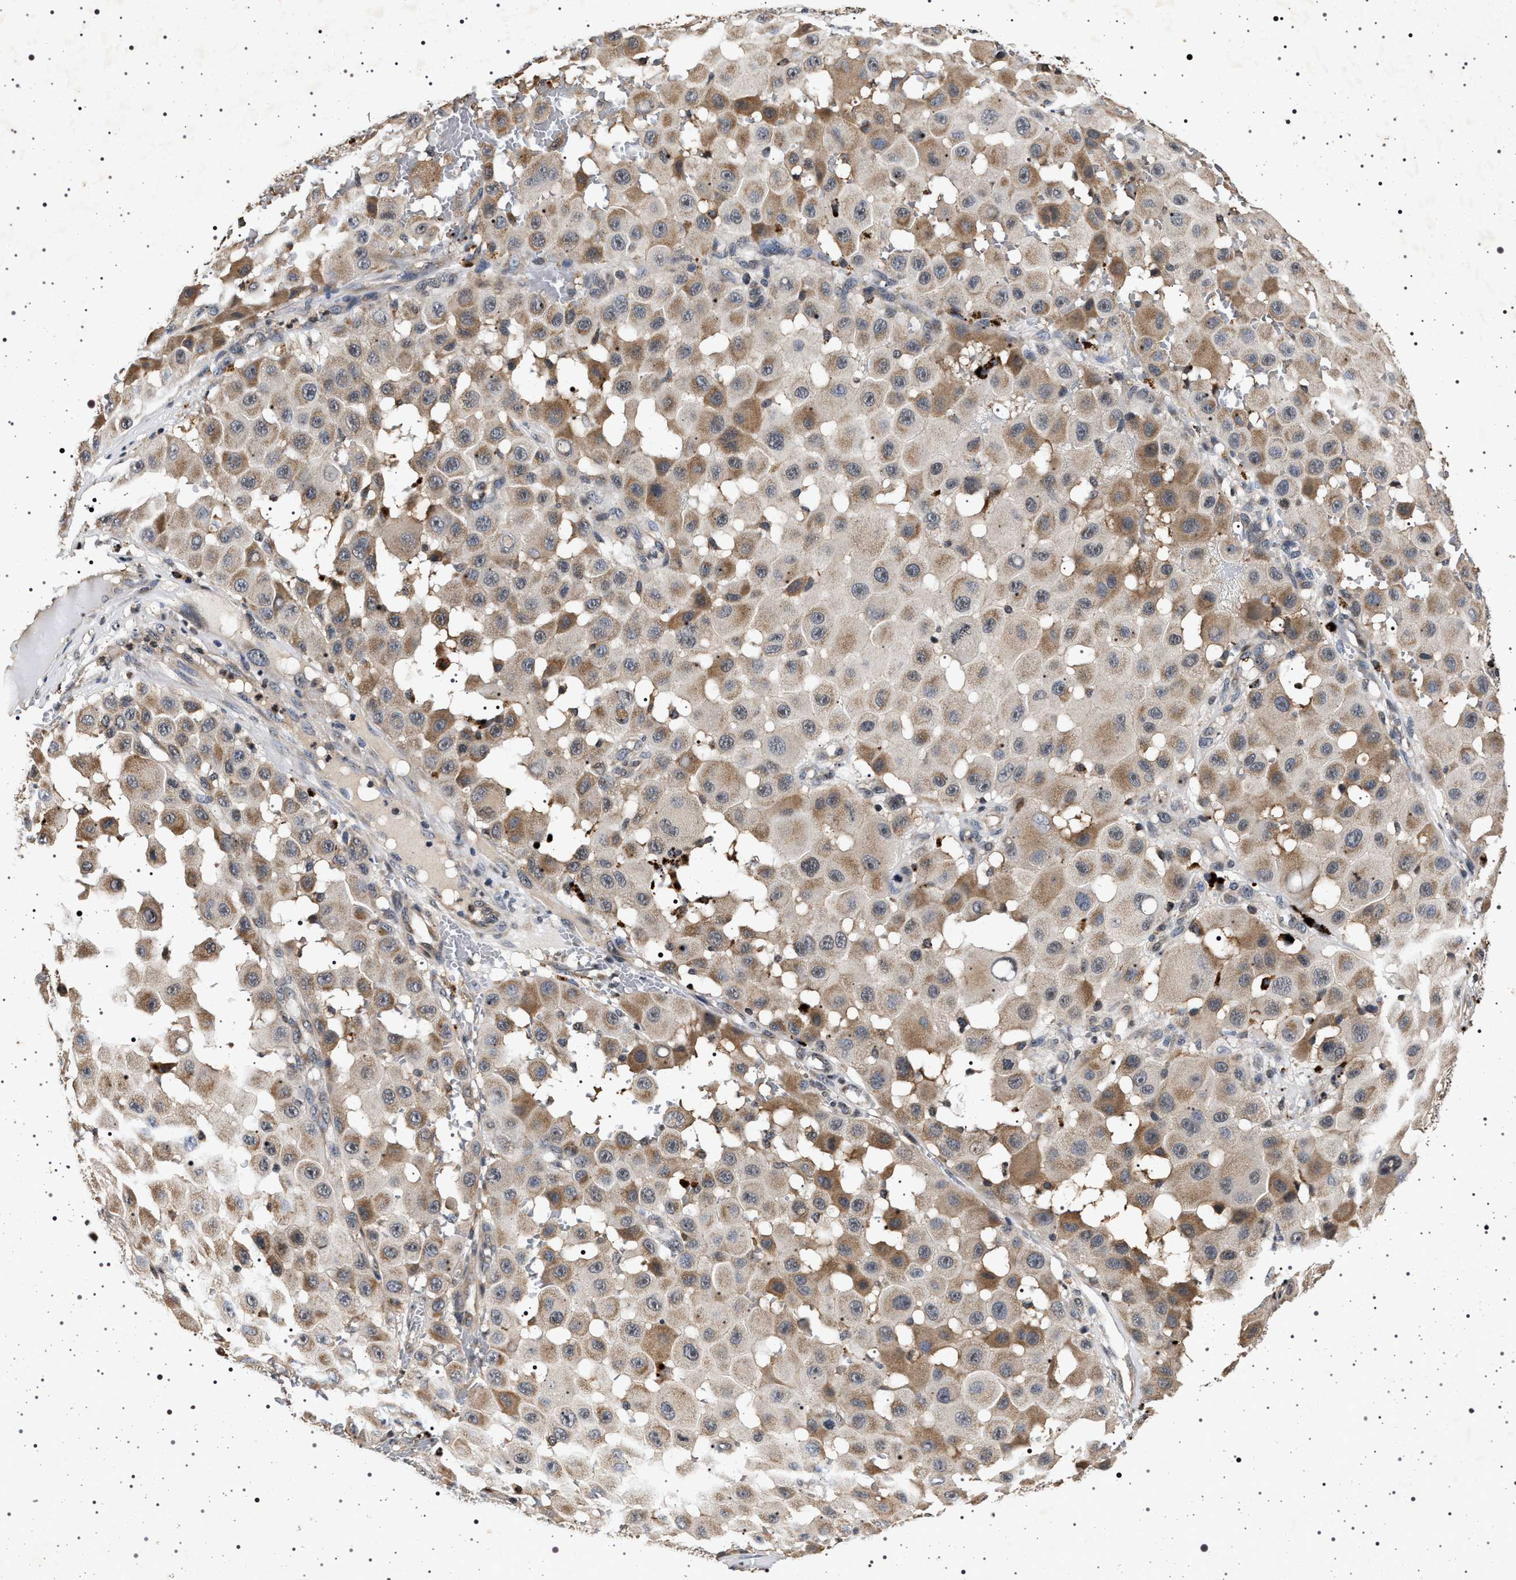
{"staining": {"intensity": "moderate", "quantity": "25%-75%", "location": "cytoplasmic/membranous"}, "tissue": "melanoma", "cell_type": "Tumor cells", "image_type": "cancer", "snomed": [{"axis": "morphology", "description": "Malignant melanoma, NOS"}, {"axis": "topography", "description": "Skin"}], "caption": "Brown immunohistochemical staining in melanoma exhibits moderate cytoplasmic/membranous staining in approximately 25%-75% of tumor cells.", "gene": "CDKN1B", "patient": {"sex": "female", "age": 81}}